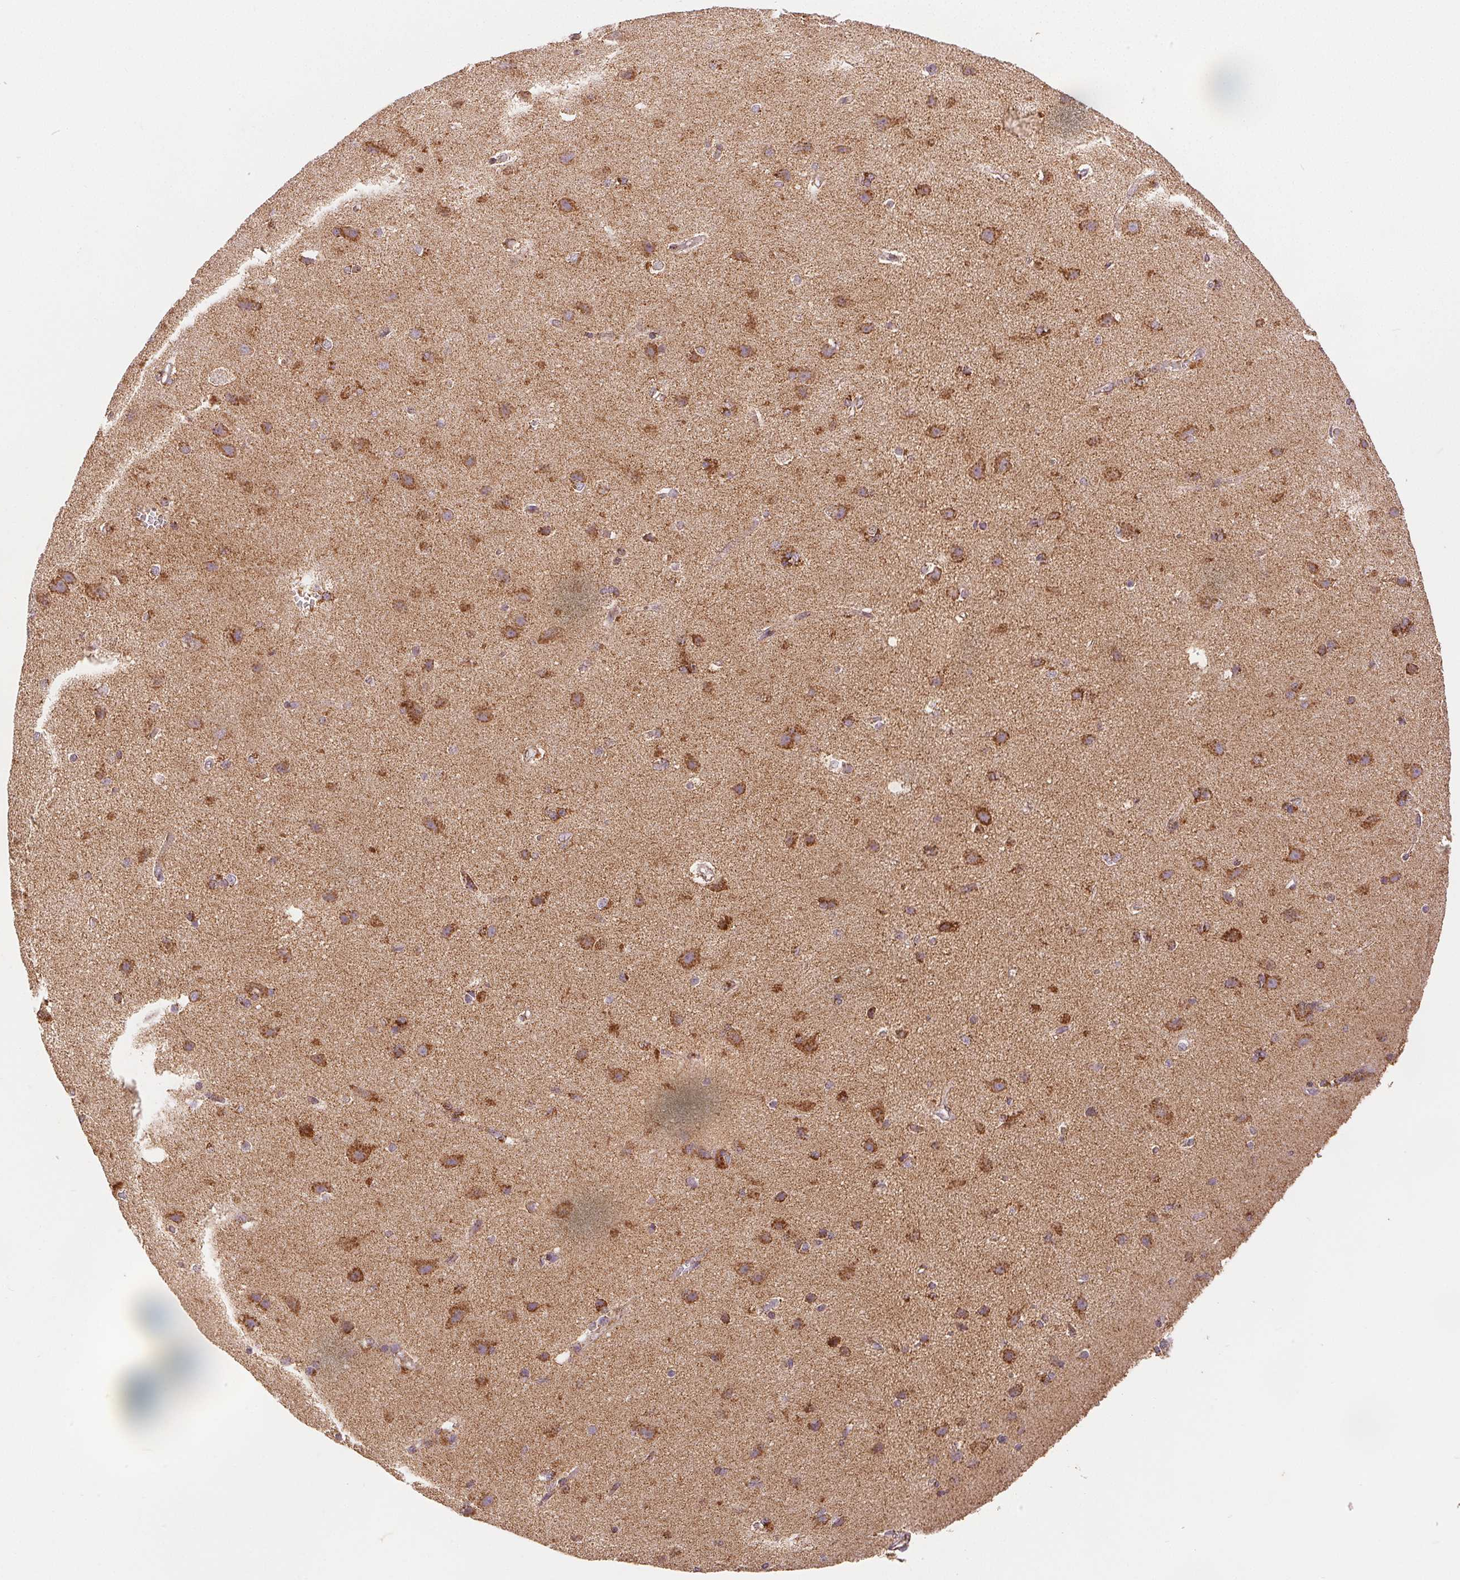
{"staining": {"intensity": "moderate", "quantity": "25%-75%", "location": "cytoplasmic/membranous"}, "tissue": "cerebral cortex", "cell_type": "Endothelial cells", "image_type": "normal", "snomed": [{"axis": "morphology", "description": "Normal tissue, NOS"}, {"axis": "topography", "description": "Cerebral cortex"}], "caption": "DAB immunohistochemical staining of normal human cerebral cortex shows moderate cytoplasmic/membranous protein positivity in approximately 25%-75% of endothelial cells. The staining was performed using DAB, with brown indicating positive protein expression. Nuclei are stained blue with hematoxylin.", "gene": "SDHB", "patient": {"sex": "male", "age": 37}}